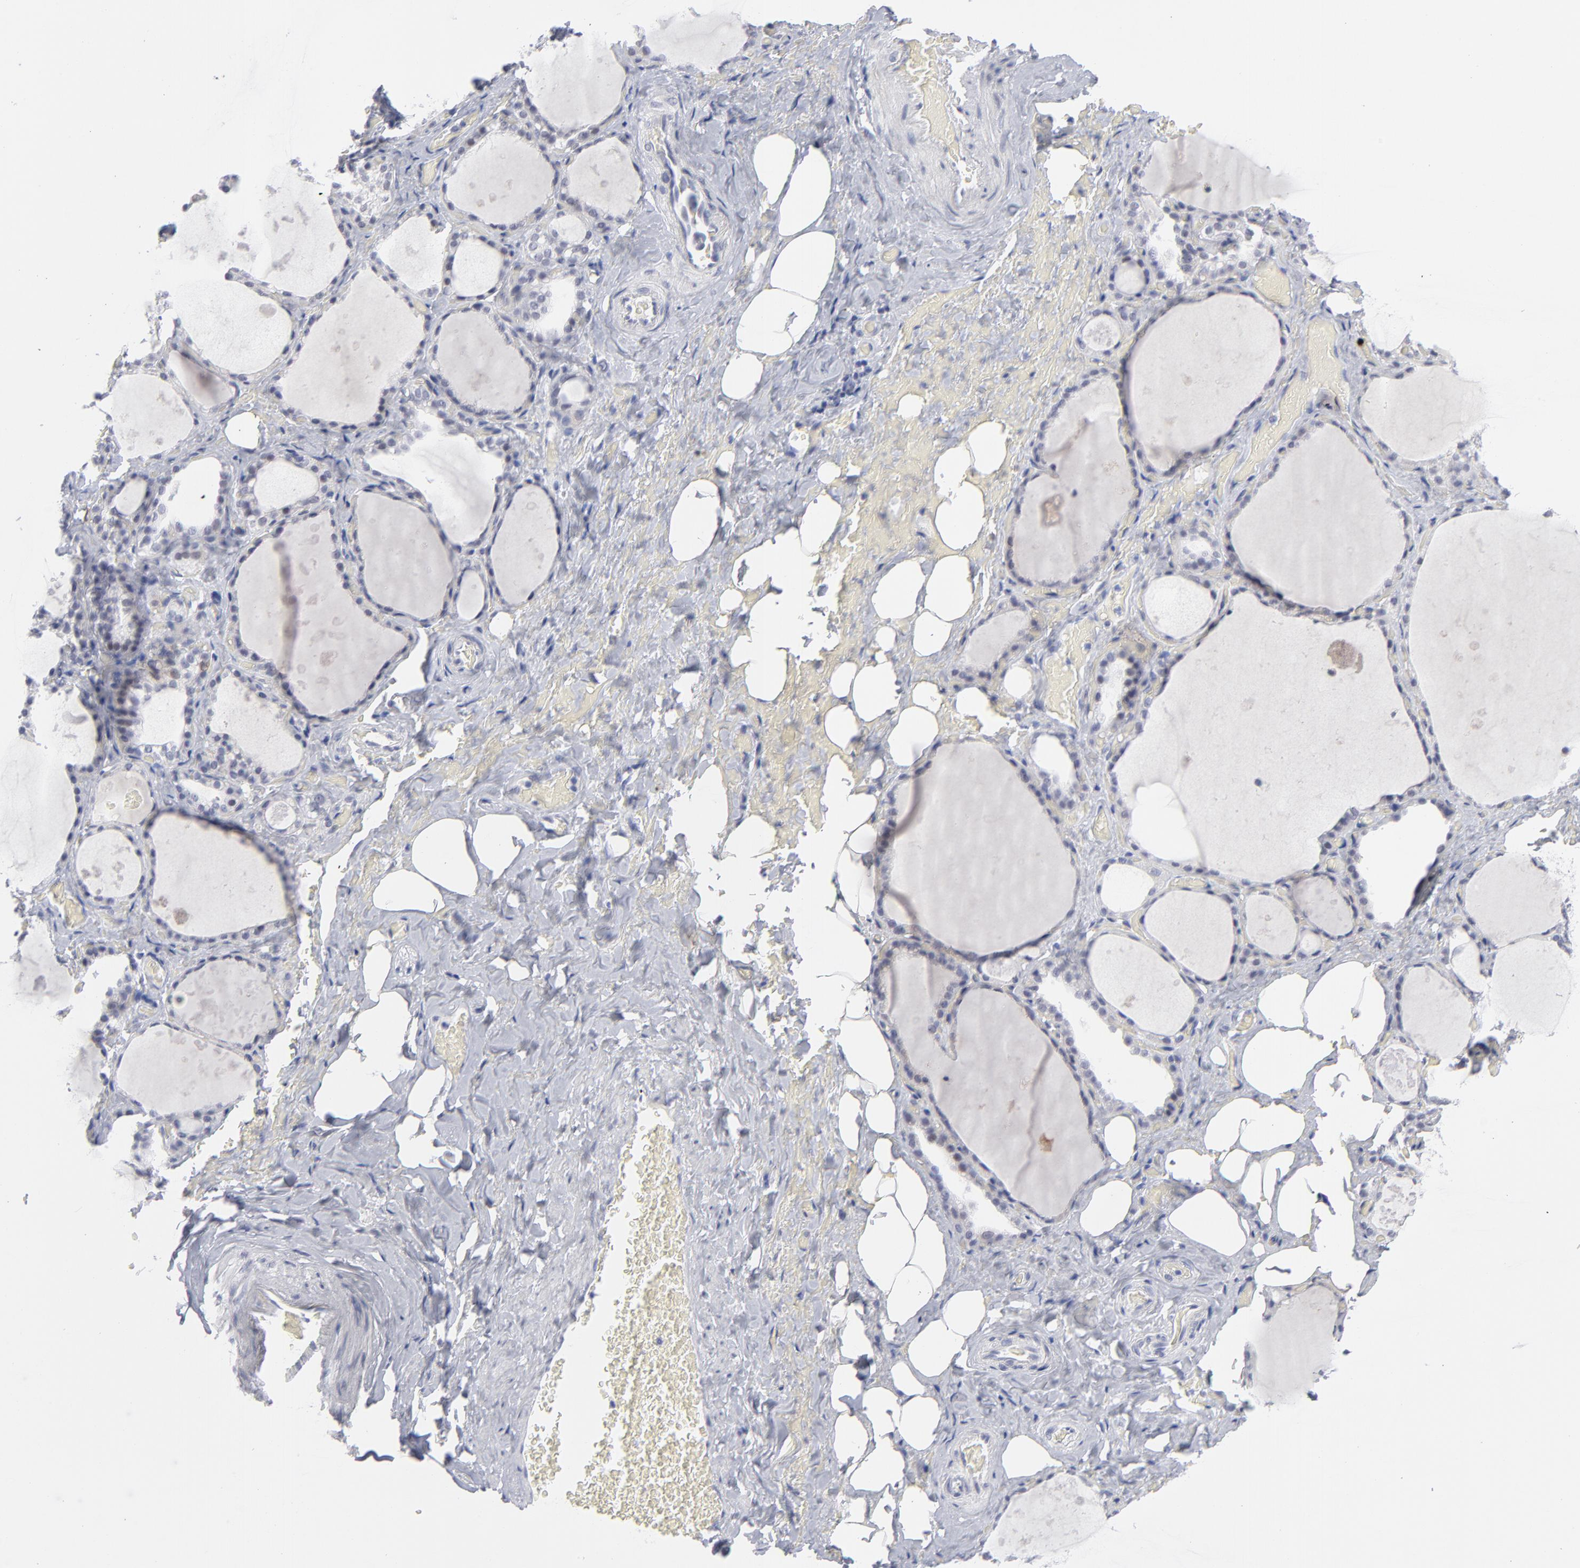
{"staining": {"intensity": "negative", "quantity": "none", "location": "none"}, "tissue": "thyroid gland", "cell_type": "Glandular cells", "image_type": "normal", "snomed": [{"axis": "morphology", "description": "Normal tissue, NOS"}, {"axis": "topography", "description": "Thyroid gland"}], "caption": "Protein analysis of normal thyroid gland demonstrates no significant staining in glandular cells.", "gene": "CCR2", "patient": {"sex": "male", "age": 61}}